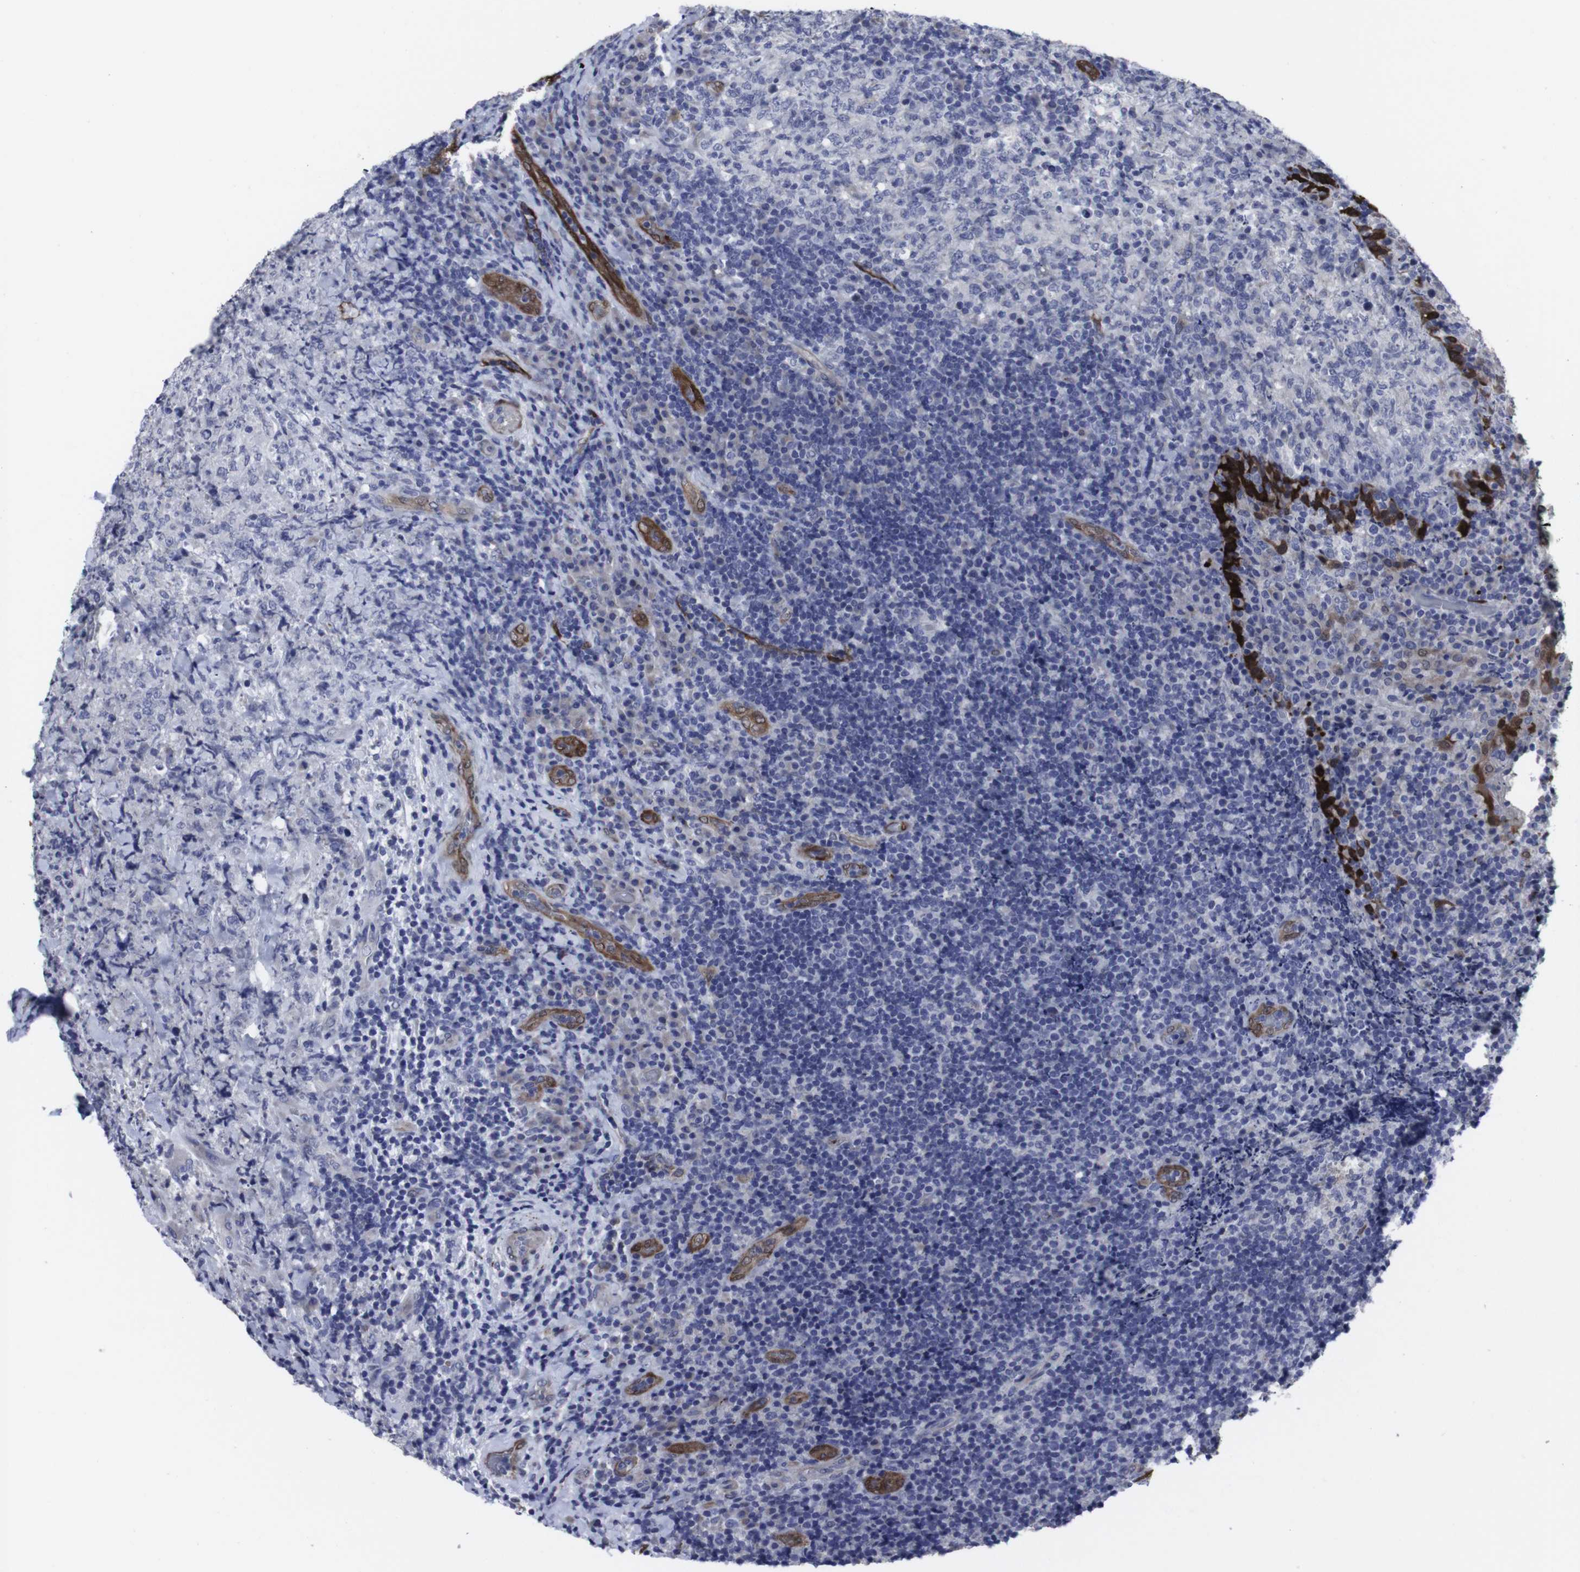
{"staining": {"intensity": "negative", "quantity": "none", "location": "none"}, "tissue": "lymphoma", "cell_type": "Tumor cells", "image_type": "cancer", "snomed": [{"axis": "morphology", "description": "Malignant lymphoma, non-Hodgkin's type, High grade"}, {"axis": "topography", "description": "Tonsil"}], "caption": "There is no significant expression in tumor cells of malignant lymphoma, non-Hodgkin's type (high-grade).", "gene": "SNCG", "patient": {"sex": "female", "age": 36}}